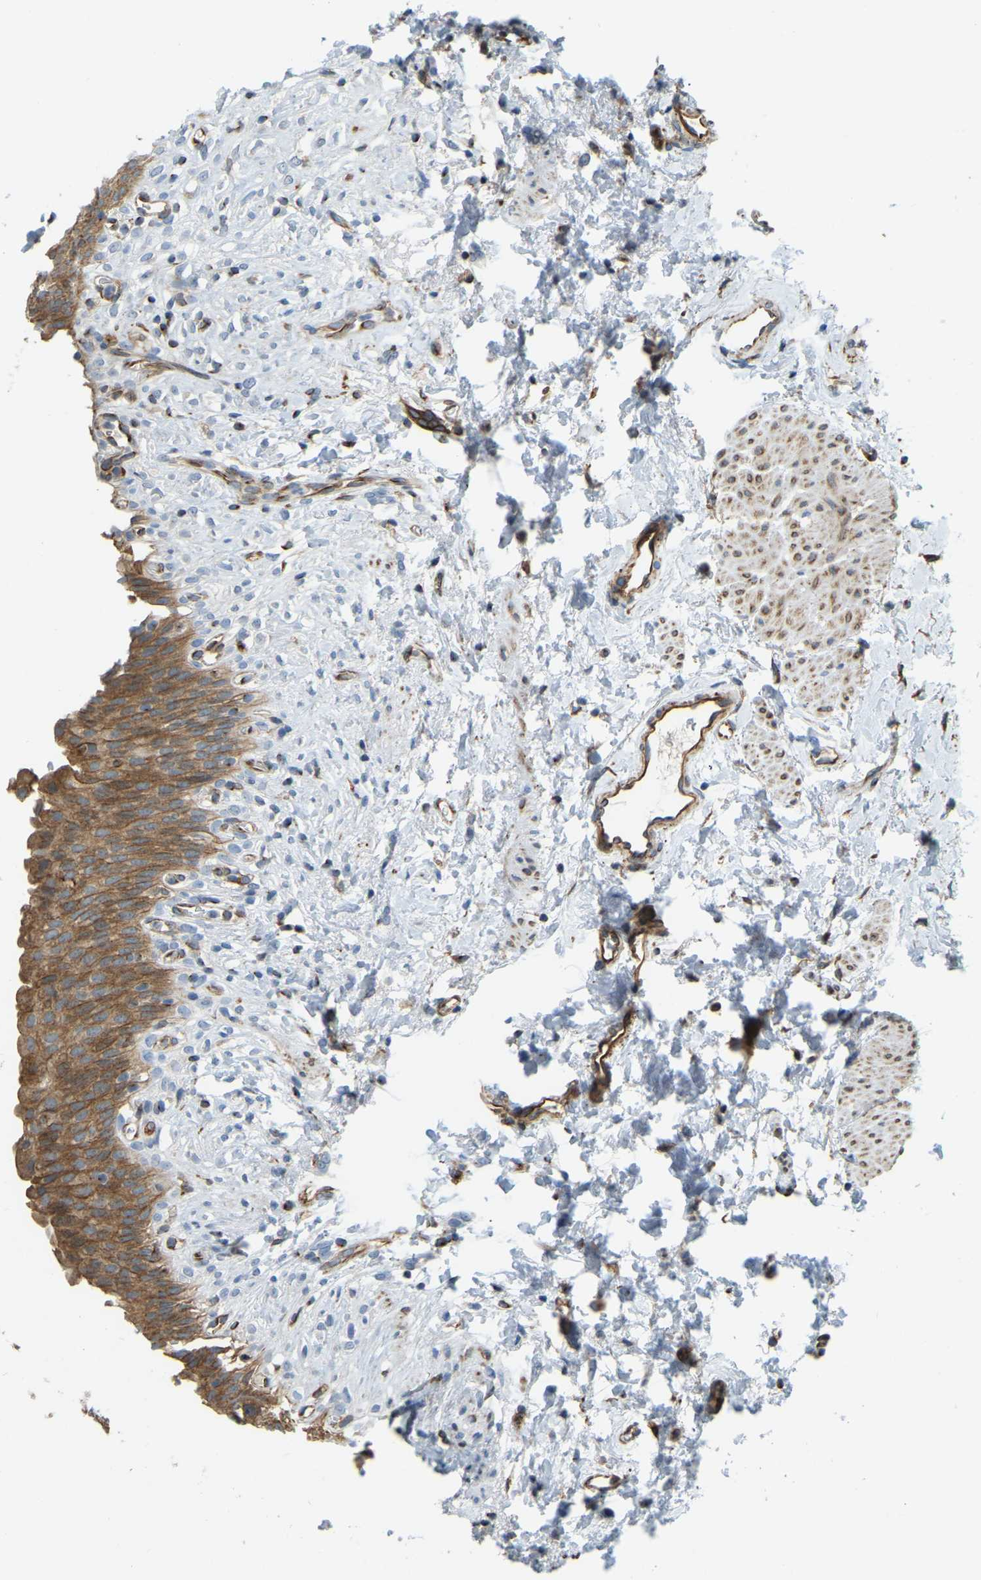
{"staining": {"intensity": "moderate", "quantity": ">75%", "location": "cytoplasmic/membranous"}, "tissue": "urinary bladder", "cell_type": "Urothelial cells", "image_type": "normal", "snomed": [{"axis": "morphology", "description": "Normal tissue, NOS"}, {"axis": "topography", "description": "Urinary bladder"}], "caption": "Protein expression by IHC exhibits moderate cytoplasmic/membranous positivity in approximately >75% of urothelial cells in unremarkable urinary bladder. (Stains: DAB (3,3'-diaminobenzidine) in brown, nuclei in blue, Microscopy: brightfield microscopy at high magnification).", "gene": "NME8", "patient": {"sex": "female", "age": 79}}